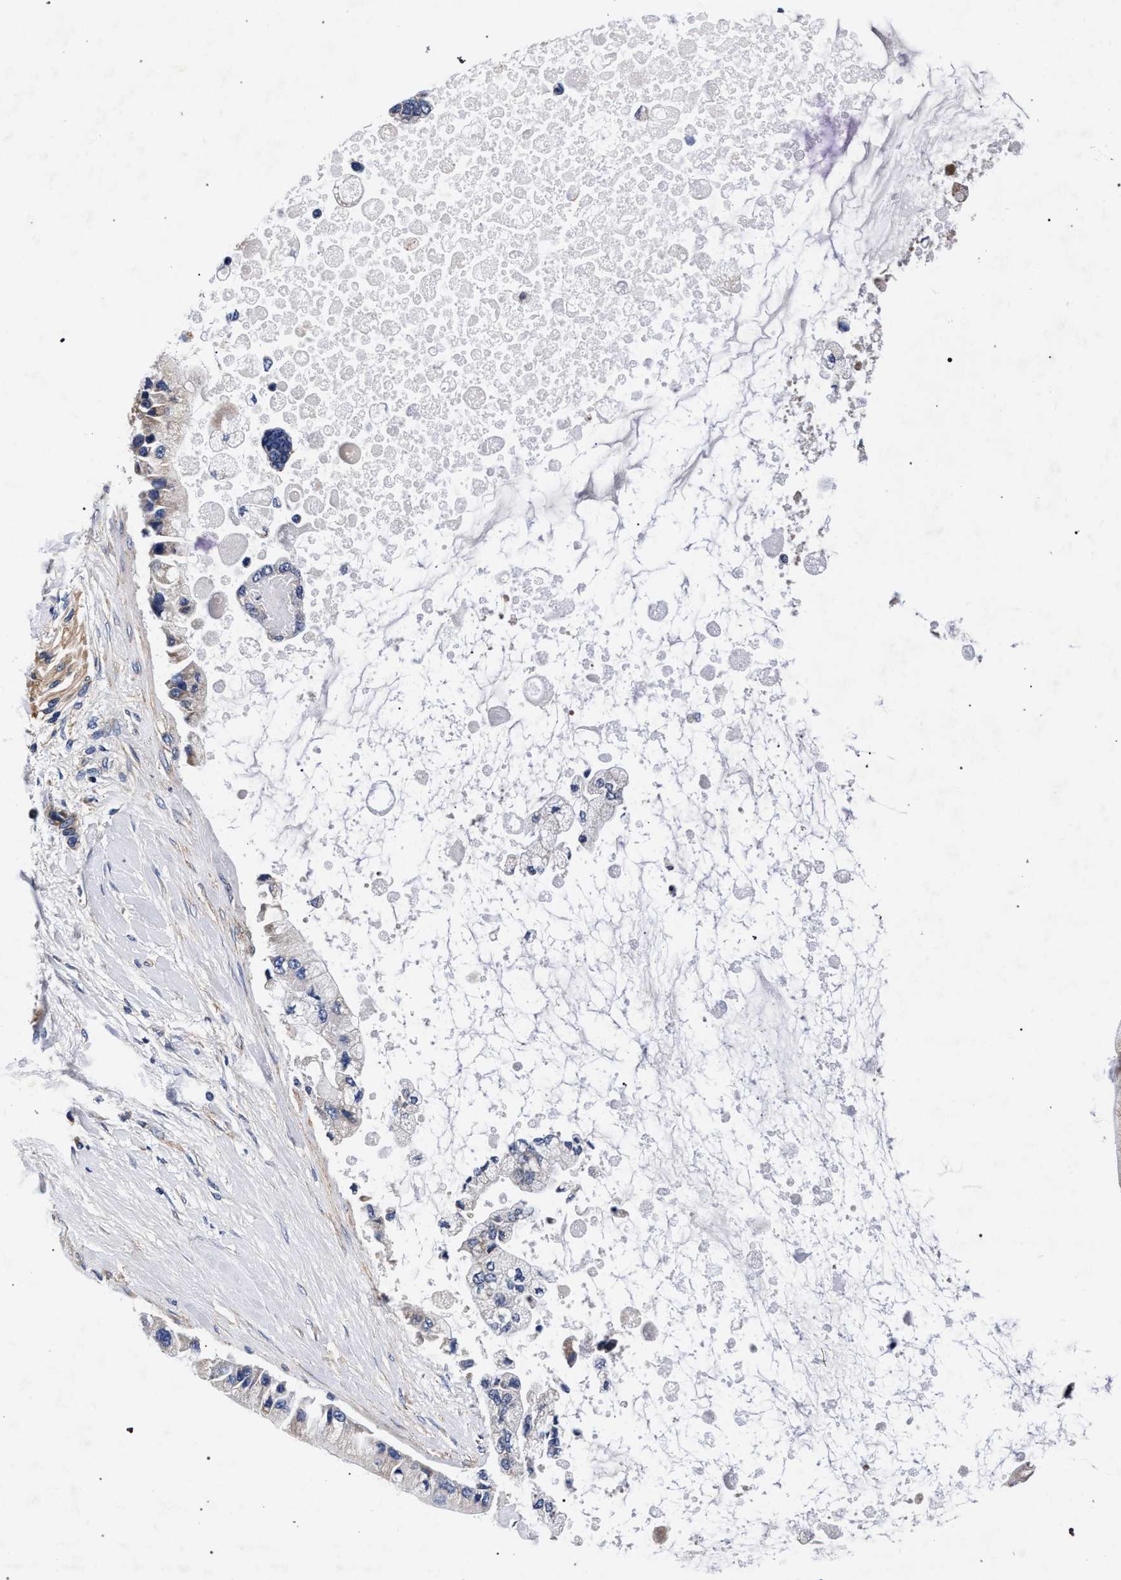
{"staining": {"intensity": "weak", "quantity": "<25%", "location": "cytoplasmic/membranous"}, "tissue": "liver cancer", "cell_type": "Tumor cells", "image_type": "cancer", "snomed": [{"axis": "morphology", "description": "Cholangiocarcinoma"}, {"axis": "topography", "description": "Liver"}], "caption": "IHC image of cholangiocarcinoma (liver) stained for a protein (brown), which demonstrates no staining in tumor cells. (DAB immunohistochemistry (IHC) with hematoxylin counter stain).", "gene": "CFAP95", "patient": {"sex": "male", "age": 50}}